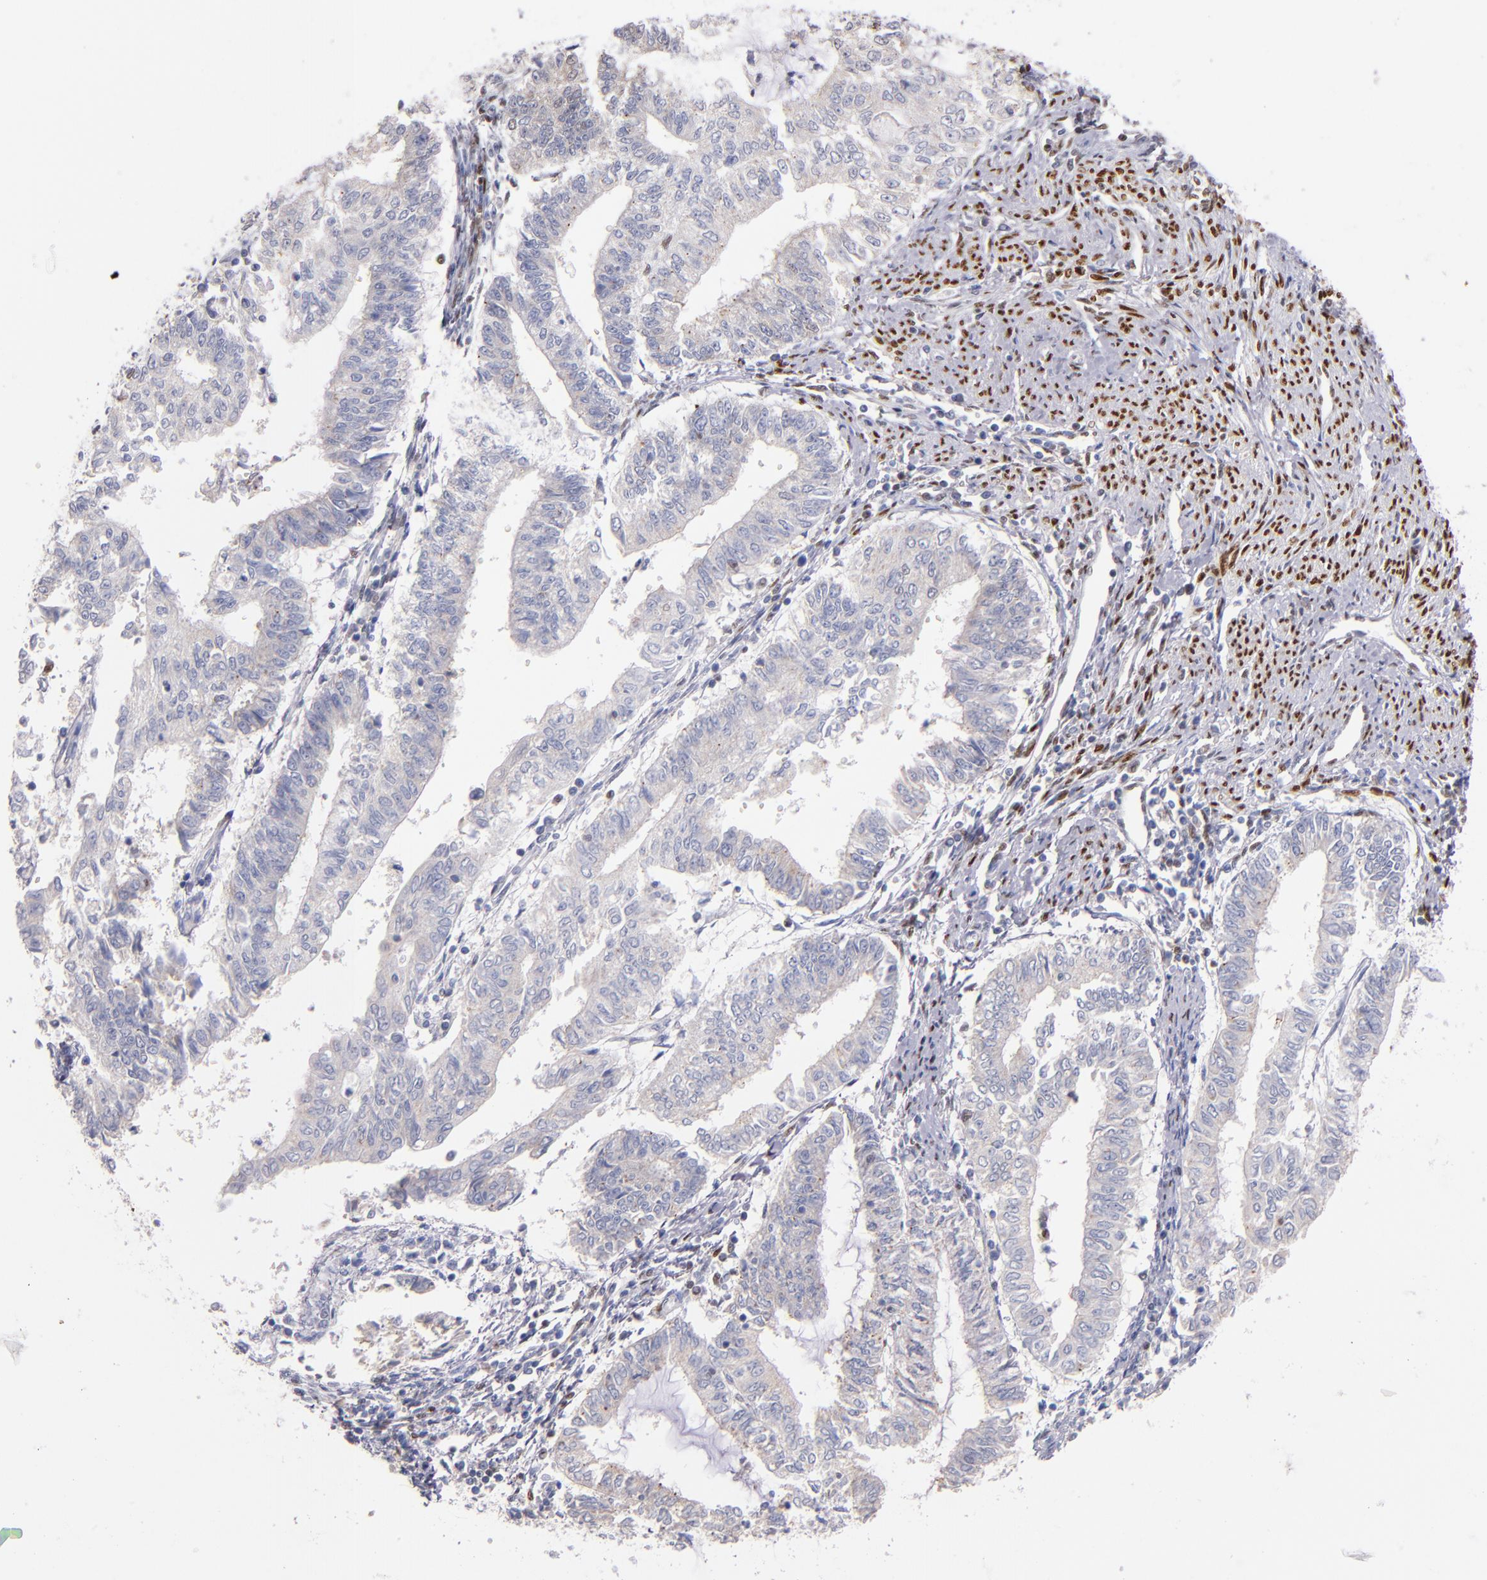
{"staining": {"intensity": "negative", "quantity": "none", "location": "none"}, "tissue": "endometrial cancer", "cell_type": "Tumor cells", "image_type": "cancer", "snomed": [{"axis": "morphology", "description": "Adenocarcinoma, NOS"}, {"axis": "topography", "description": "Endometrium"}], "caption": "An image of endometrial cancer stained for a protein demonstrates no brown staining in tumor cells. The staining is performed using DAB brown chromogen with nuclei counter-stained in using hematoxylin.", "gene": "SRF", "patient": {"sex": "female", "age": 66}}